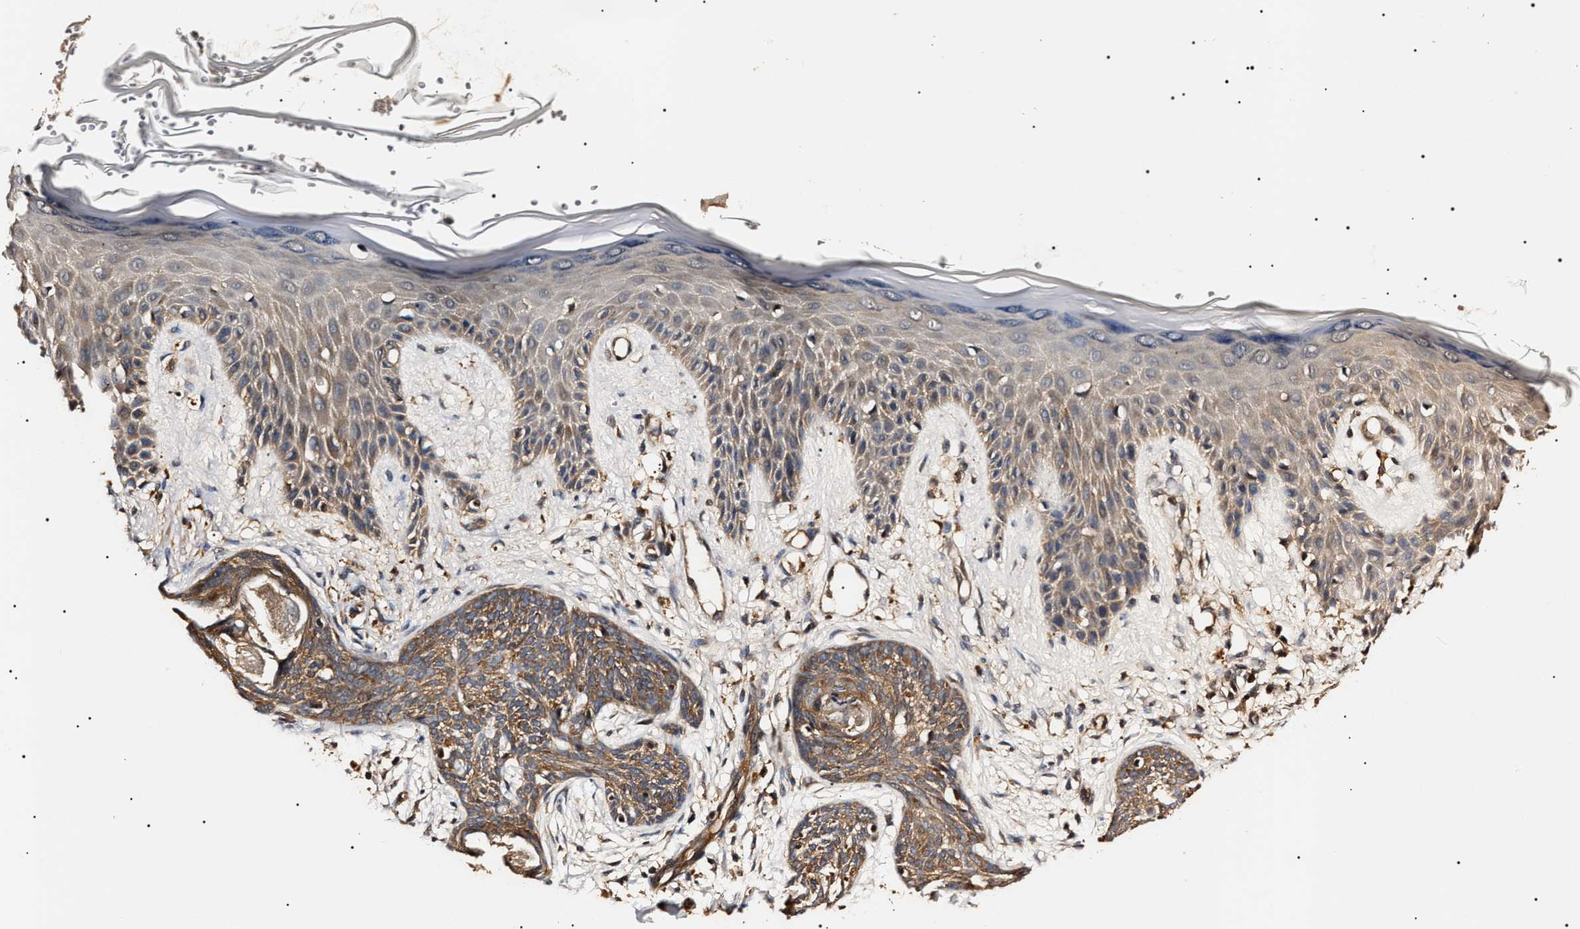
{"staining": {"intensity": "moderate", "quantity": ">75%", "location": "cytoplasmic/membranous"}, "tissue": "skin cancer", "cell_type": "Tumor cells", "image_type": "cancer", "snomed": [{"axis": "morphology", "description": "Basal cell carcinoma"}, {"axis": "topography", "description": "Skin"}], "caption": "Immunohistochemical staining of skin basal cell carcinoma displays moderate cytoplasmic/membranous protein staining in approximately >75% of tumor cells.", "gene": "CCT8", "patient": {"sex": "female", "age": 59}}